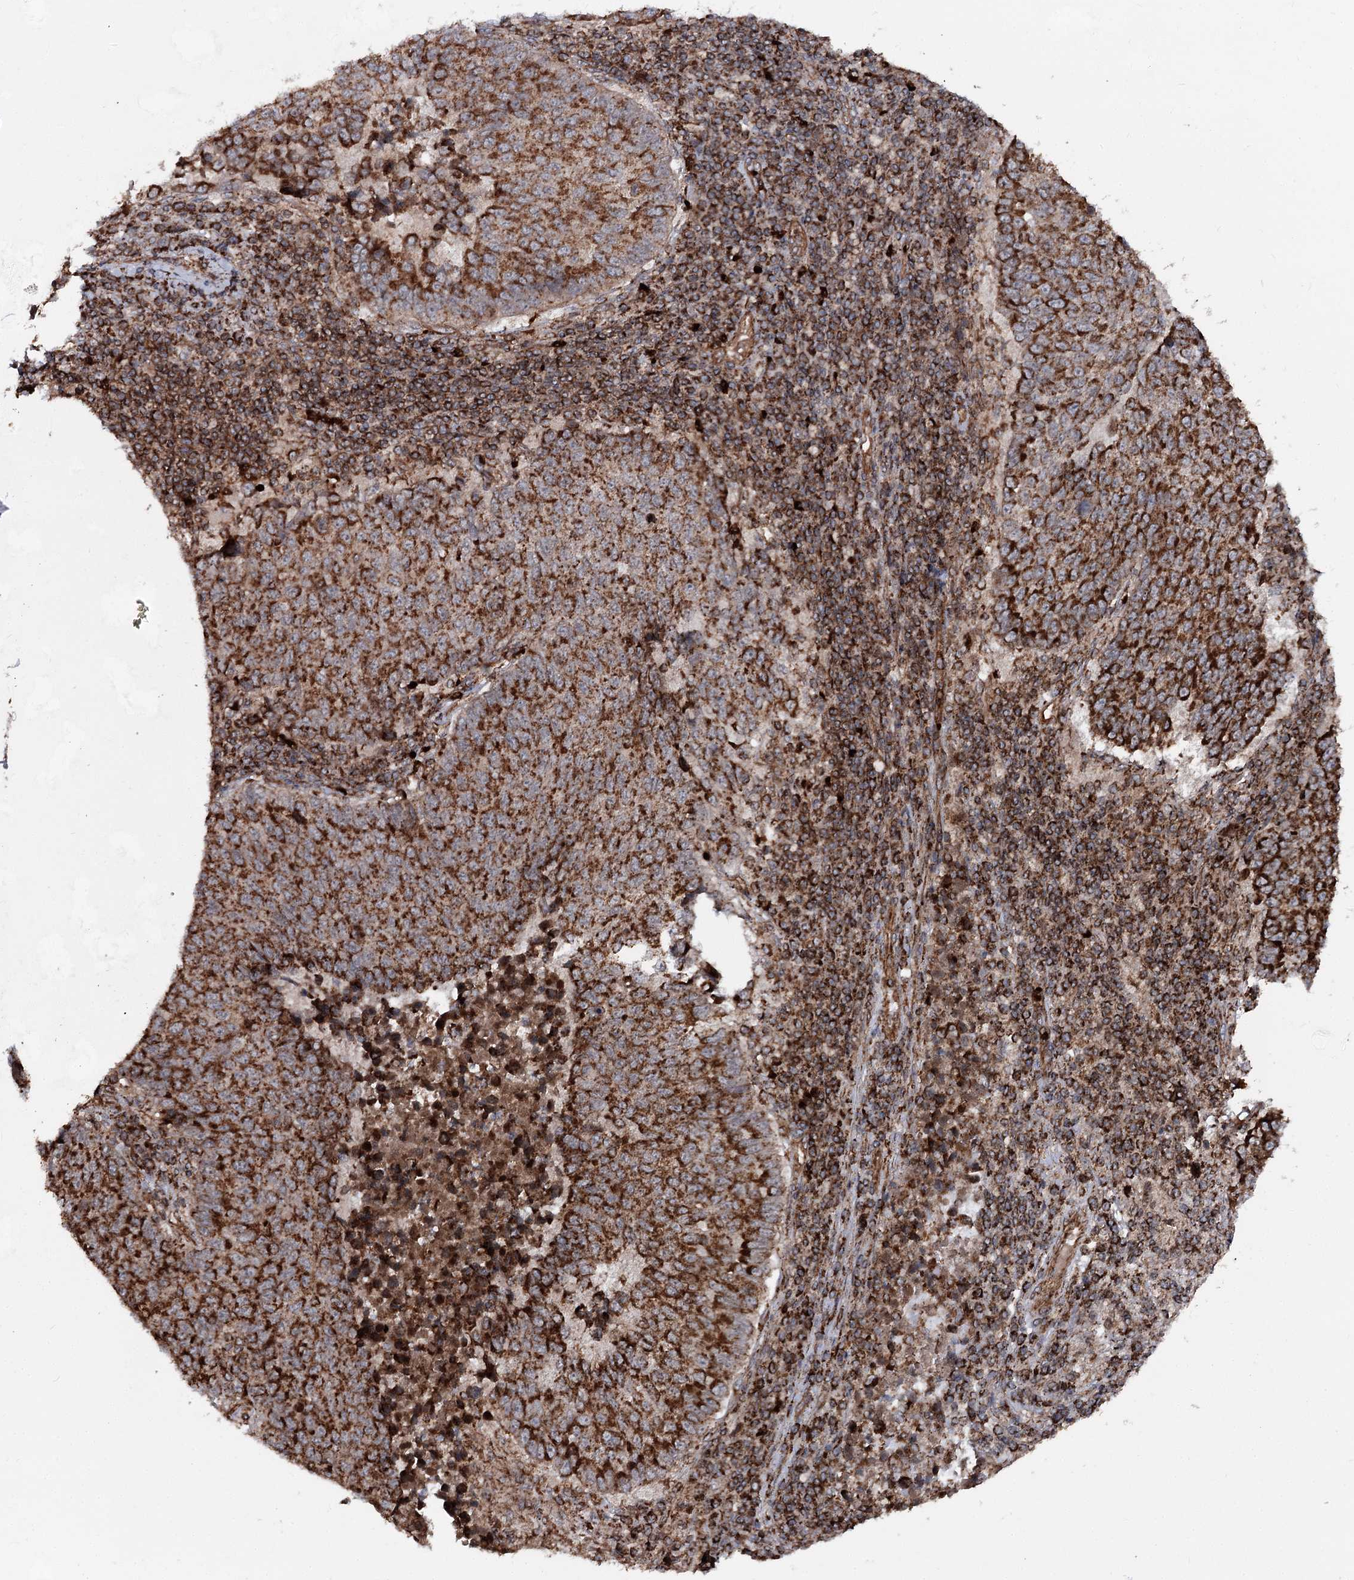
{"staining": {"intensity": "strong", "quantity": ">75%", "location": "cytoplasmic/membranous"}, "tissue": "lung cancer", "cell_type": "Tumor cells", "image_type": "cancer", "snomed": [{"axis": "morphology", "description": "Squamous cell carcinoma, NOS"}, {"axis": "topography", "description": "Lung"}], "caption": "This photomicrograph reveals immunohistochemistry (IHC) staining of lung cancer (squamous cell carcinoma), with high strong cytoplasmic/membranous positivity in approximately >75% of tumor cells.", "gene": "FGFR1OP2", "patient": {"sex": "male", "age": 73}}